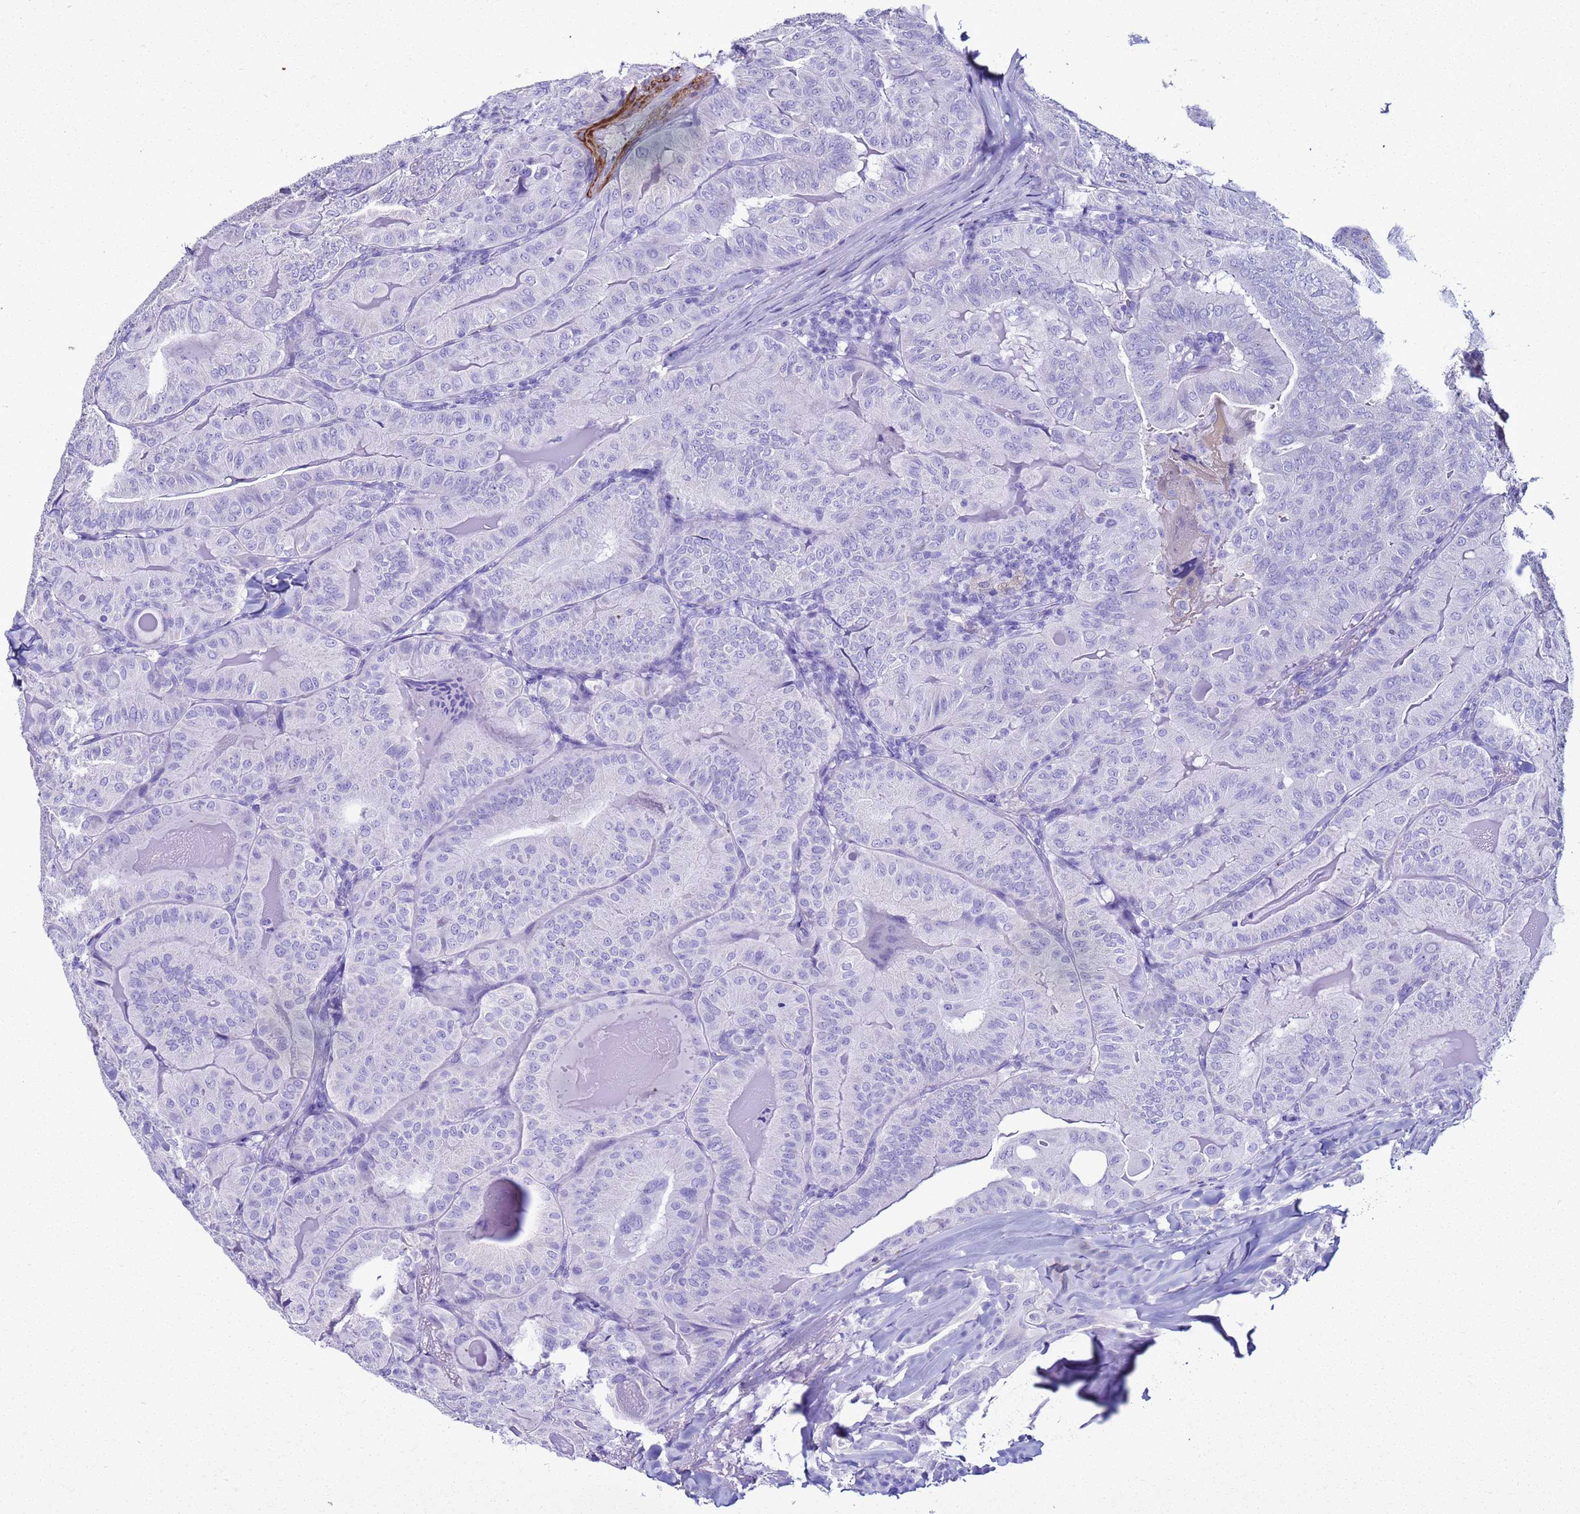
{"staining": {"intensity": "negative", "quantity": "none", "location": "none"}, "tissue": "thyroid cancer", "cell_type": "Tumor cells", "image_type": "cancer", "snomed": [{"axis": "morphology", "description": "Papillary adenocarcinoma, NOS"}, {"axis": "topography", "description": "Thyroid gland"}], "caption": "This is a image of IHC staining of papillary adenocarcinoma (thyroid), which shows no staining in tumor cells.", "gene": "LCMT1", "patient": {"sex": "female", "age": 68}}